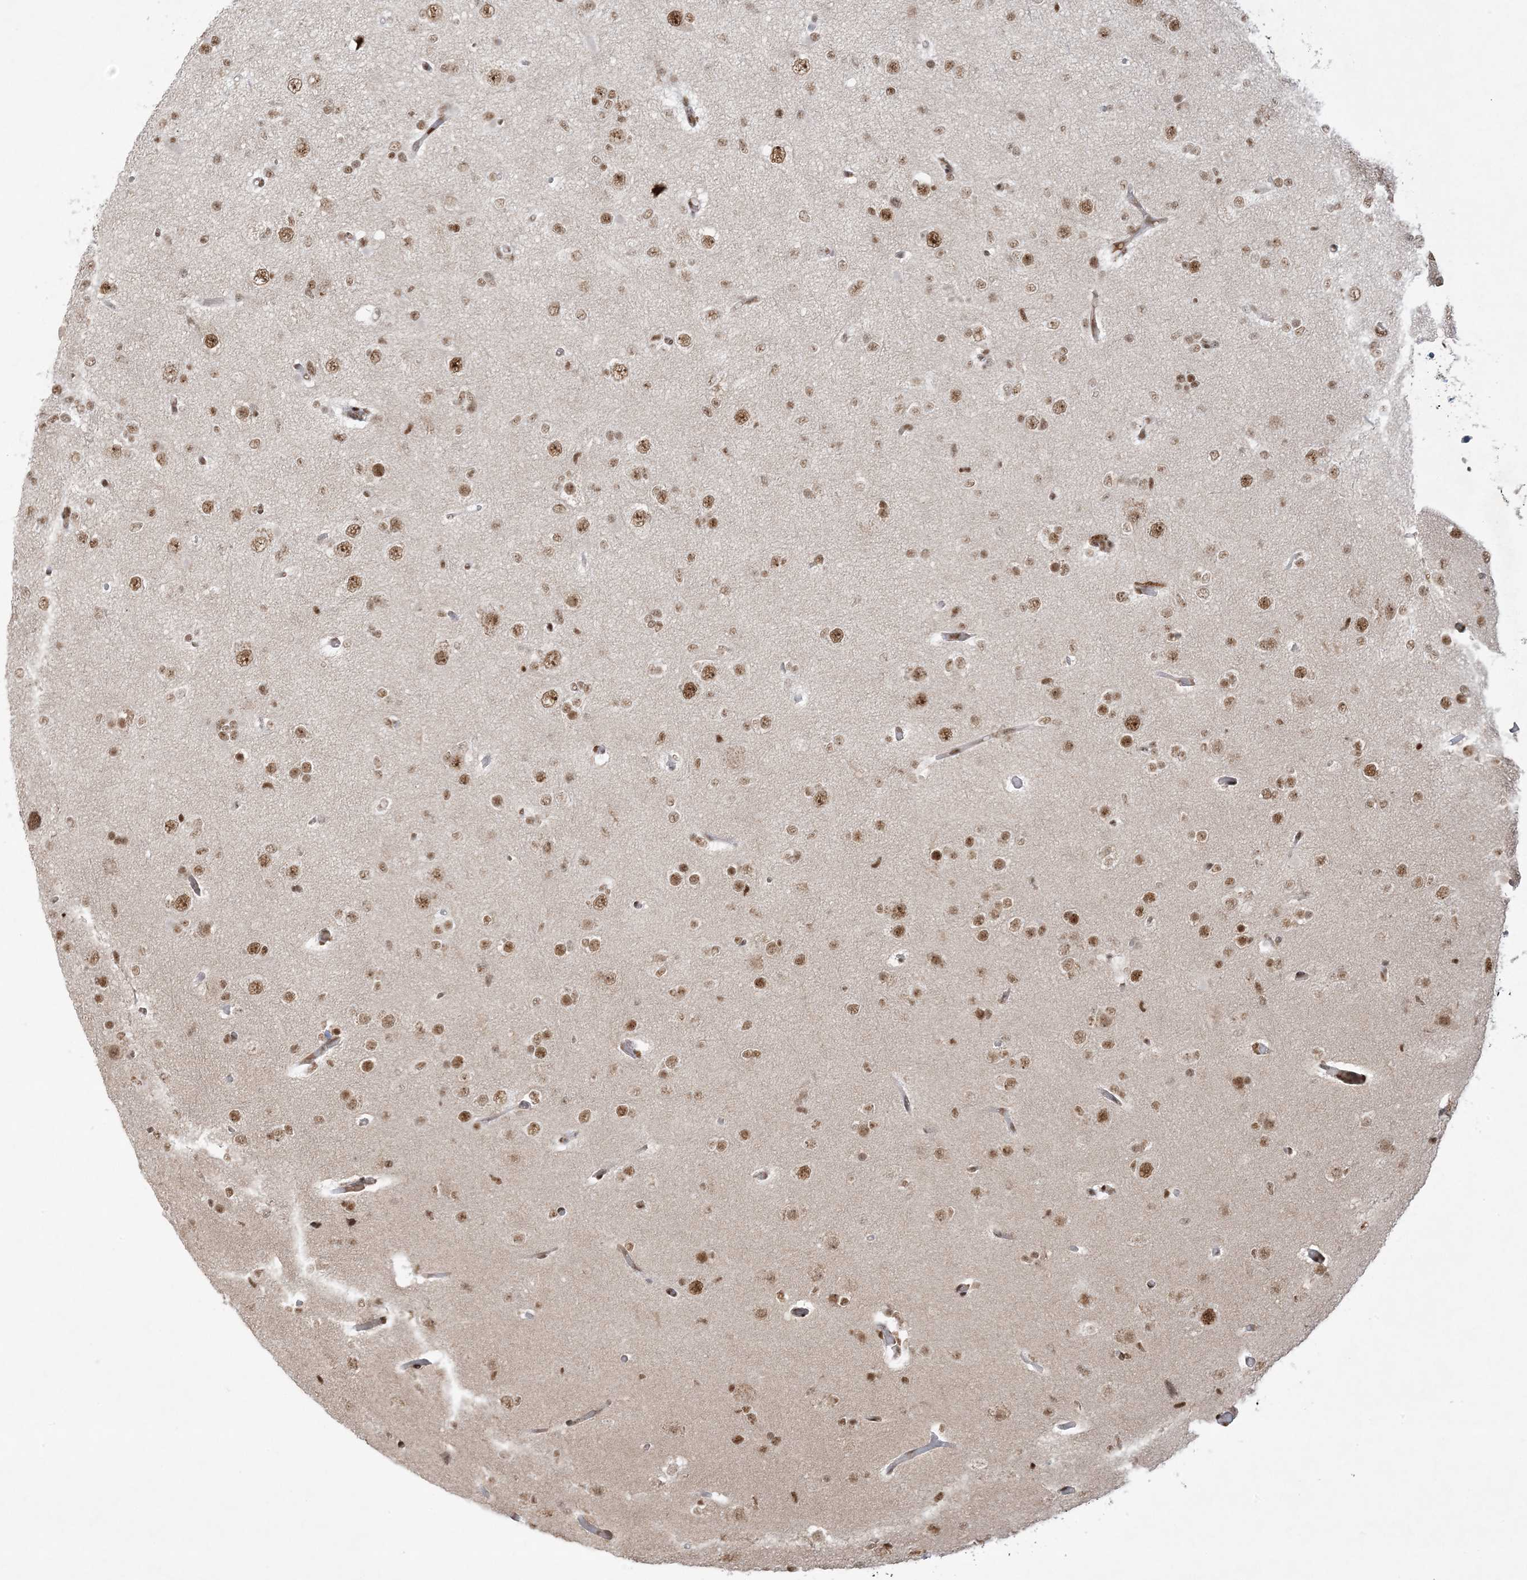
{"staining": {"intensity": "moderate", "quantity": ">75%", "location": "nuclear"}, "tissue": "glioma", "cell_type": "Tumor cells", "image_type": "cancer", "snomed": [{"axis": "morphology", "description": "Glioma, malignant, Low grade"}, {"axis": "topography", "description": "Brain"}], "caption": "An image of human glioma stained for a protein displays moderate nuclear brown staining in tumor cells. The protein is stained brown, and the nuclei are stained in blue (DAB IHC with brightfield microscopy, high magnification).", "gene": "PPIL2", "patient": {"sex": "female", "age": 22}}